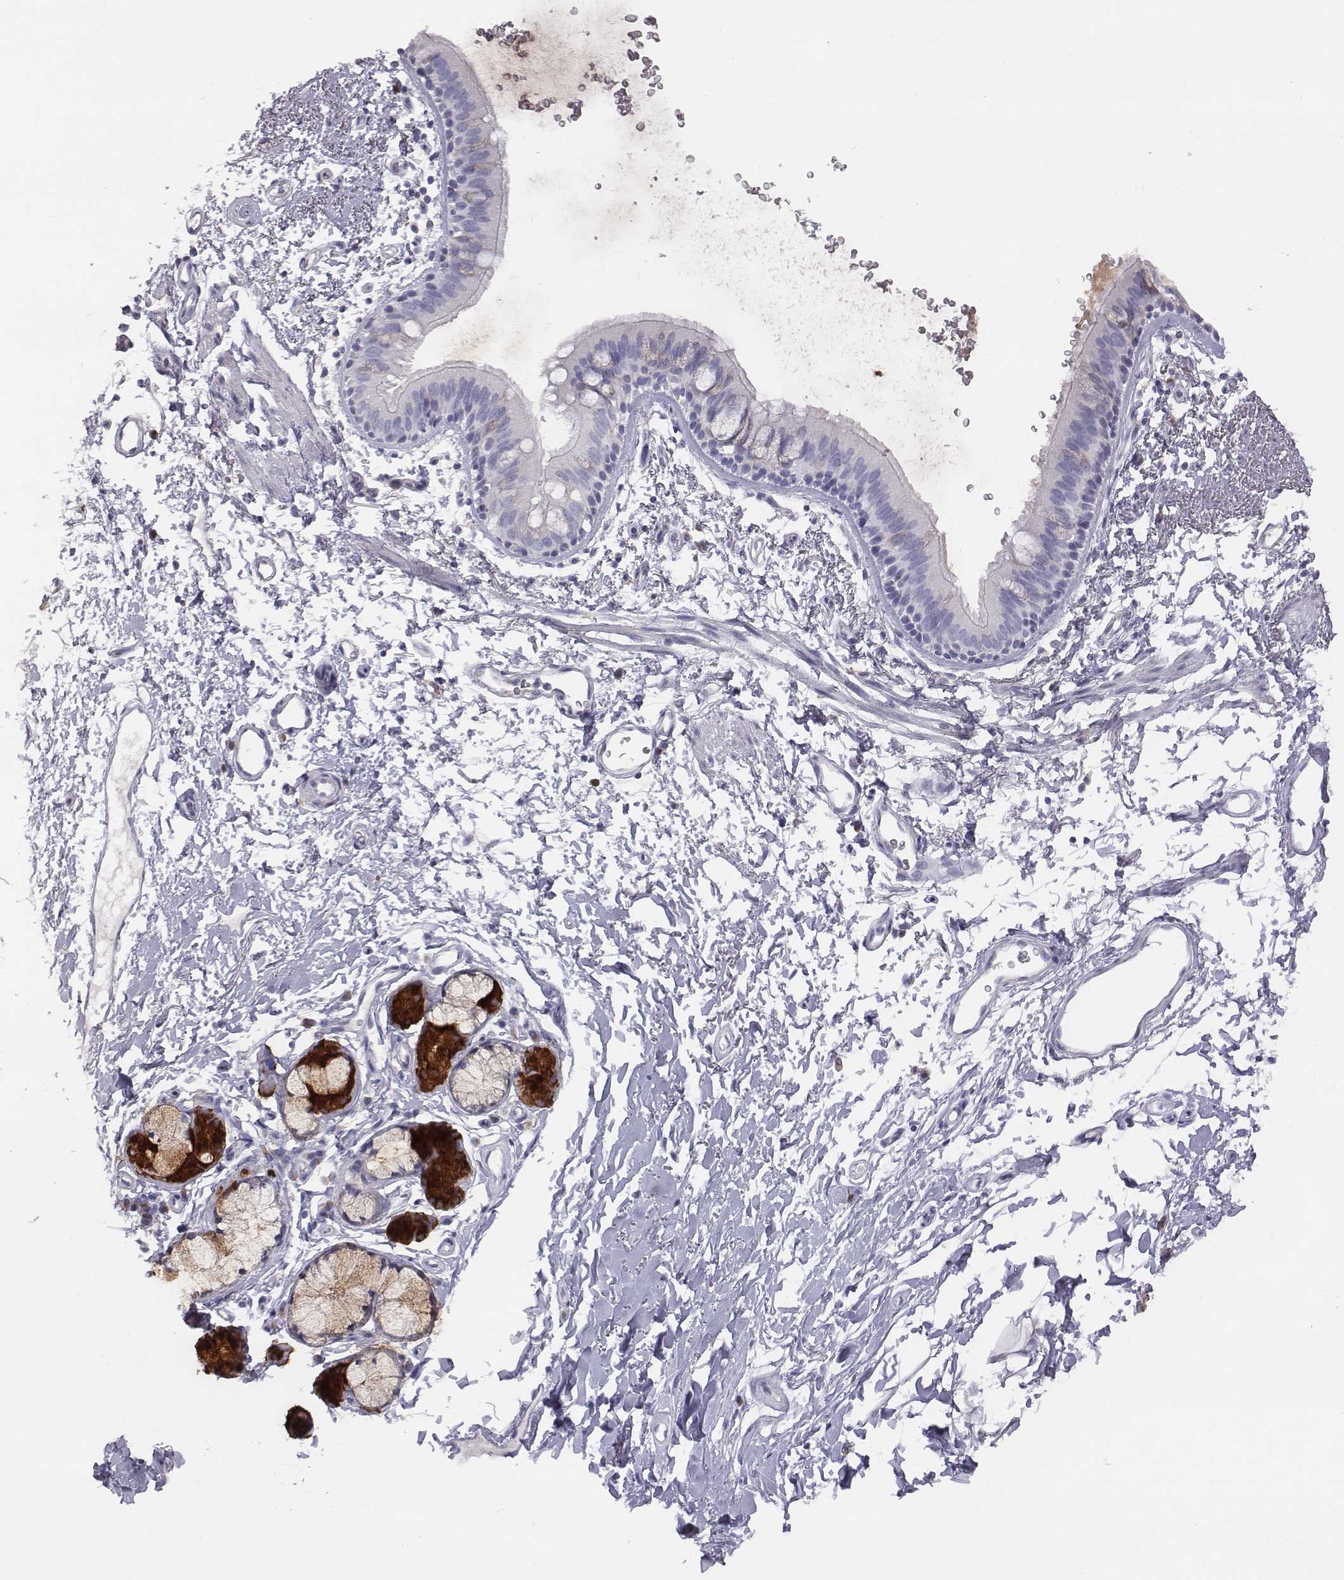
{"staining": {"intensity": "negative", "quantity": "none", "location": "none"}, "tissue": "bronchus", "cell_type": "Respiratory epithelial cells", "image_type": "normal", "snomed": [{"axis": "morphology", "description": "Normal tissue, NOS"}, {"axis": "topography", "description": "Lymph node"}, {"axis": "topography", "description": "Bronchus"}], "caption": "A high-resolution photomicrograph shows immunohistochemistry staining of normal bronchus, which demonstrates no significant expression in respiratory epithelial cells.", "gene": "C6orf58", "patient": {"sex": "female", "age": 70}}